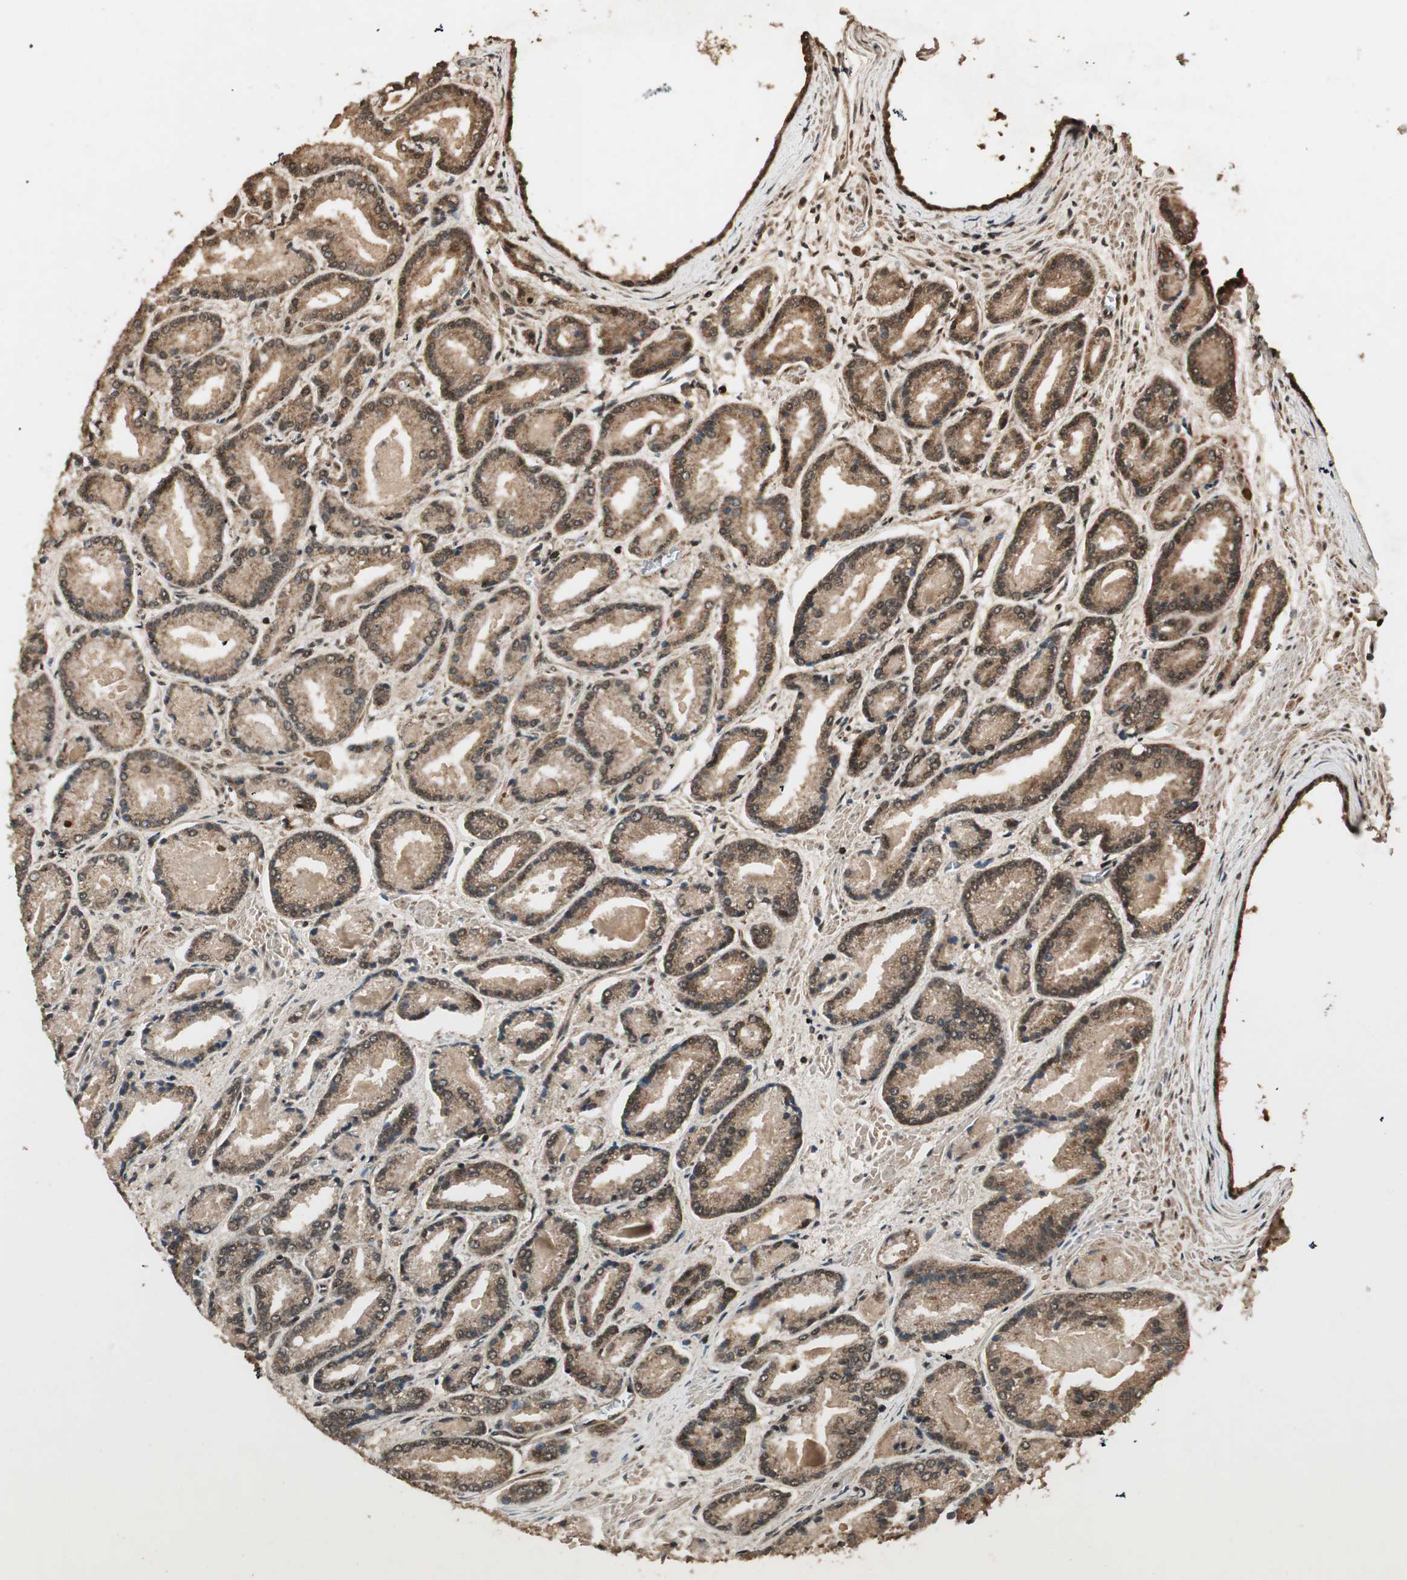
{"staining": {"intensity": "strong", "quantity": ">75%", "location": "cytoplasmic/membranous,nuclear"}, "tissue": "prostate cancer", "cell_type": "Tumor cells", "image_type": "cancer", "snomed": [{"axis": "morphology", "description": "Adenocarcinoma, Low grade"}, {"axis": "topography", "description": "Prostate"}], "caption": "Strong cytoplasmic/membranous and nuclear protein expression is present in about >75% of tumor cells in low-grade adenocarcinoma (prostate).", "gene": "RPA3", "patient": {"sex": "male", "age": 59}}